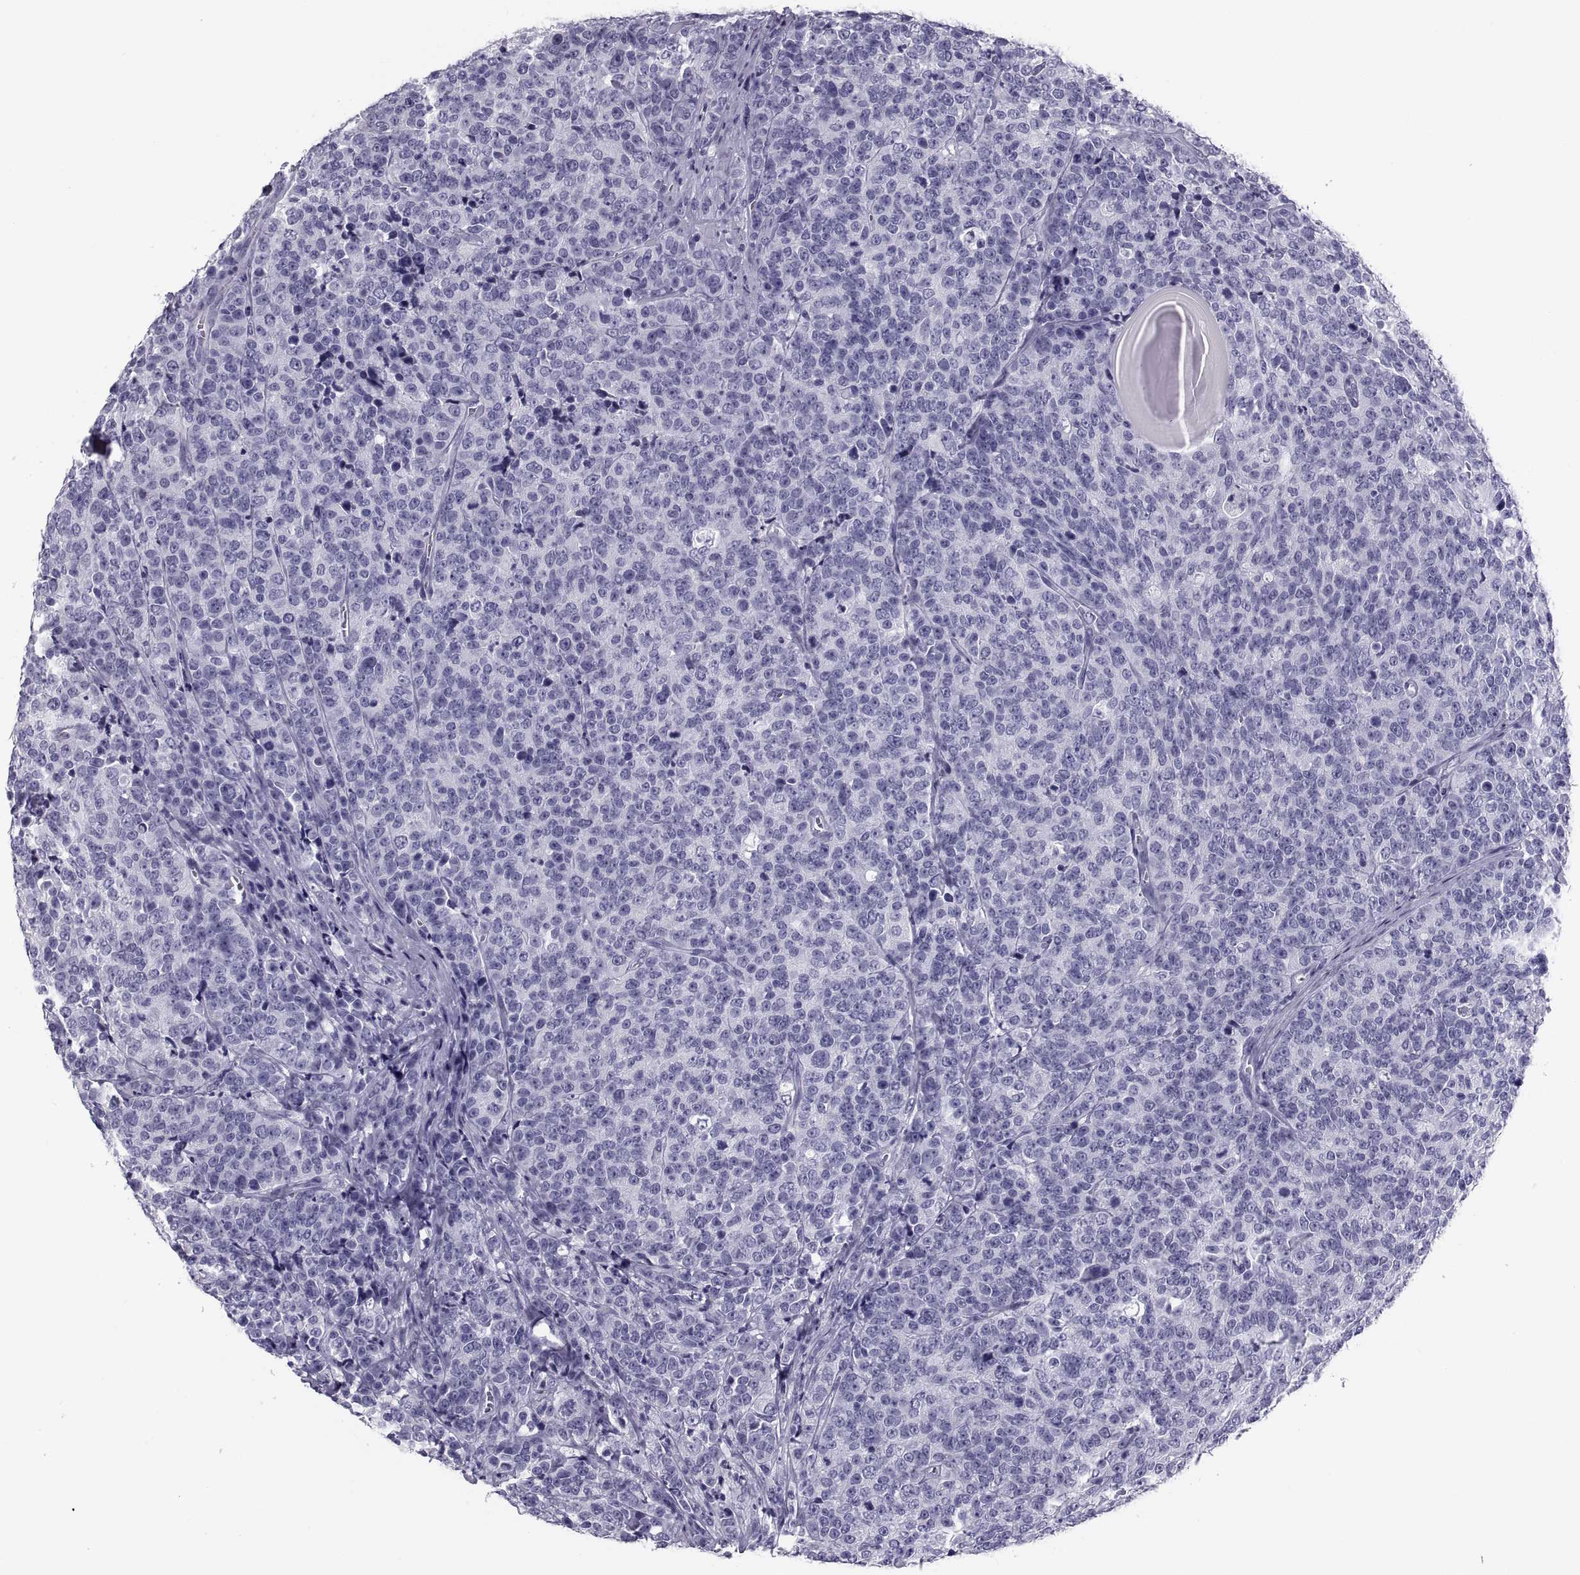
{"staining": {"intensity": "negative", "quantity": "none", "location": "none"}, "tissue": "prostate cancer", "cell_type": "Tumor cells", "image_type": "cancer", "snomed": [{"axis": "morphology", "description": "Adenocarcinoma, NOS"}, {"axis": "topography", "description": "Prostate"}], "caption": "There is no significant positivity in tumor cells of prostate cancer (adenocarcinoma).", "gene": "CRISP1", "patient": {"sex": "male", "age": 67}}